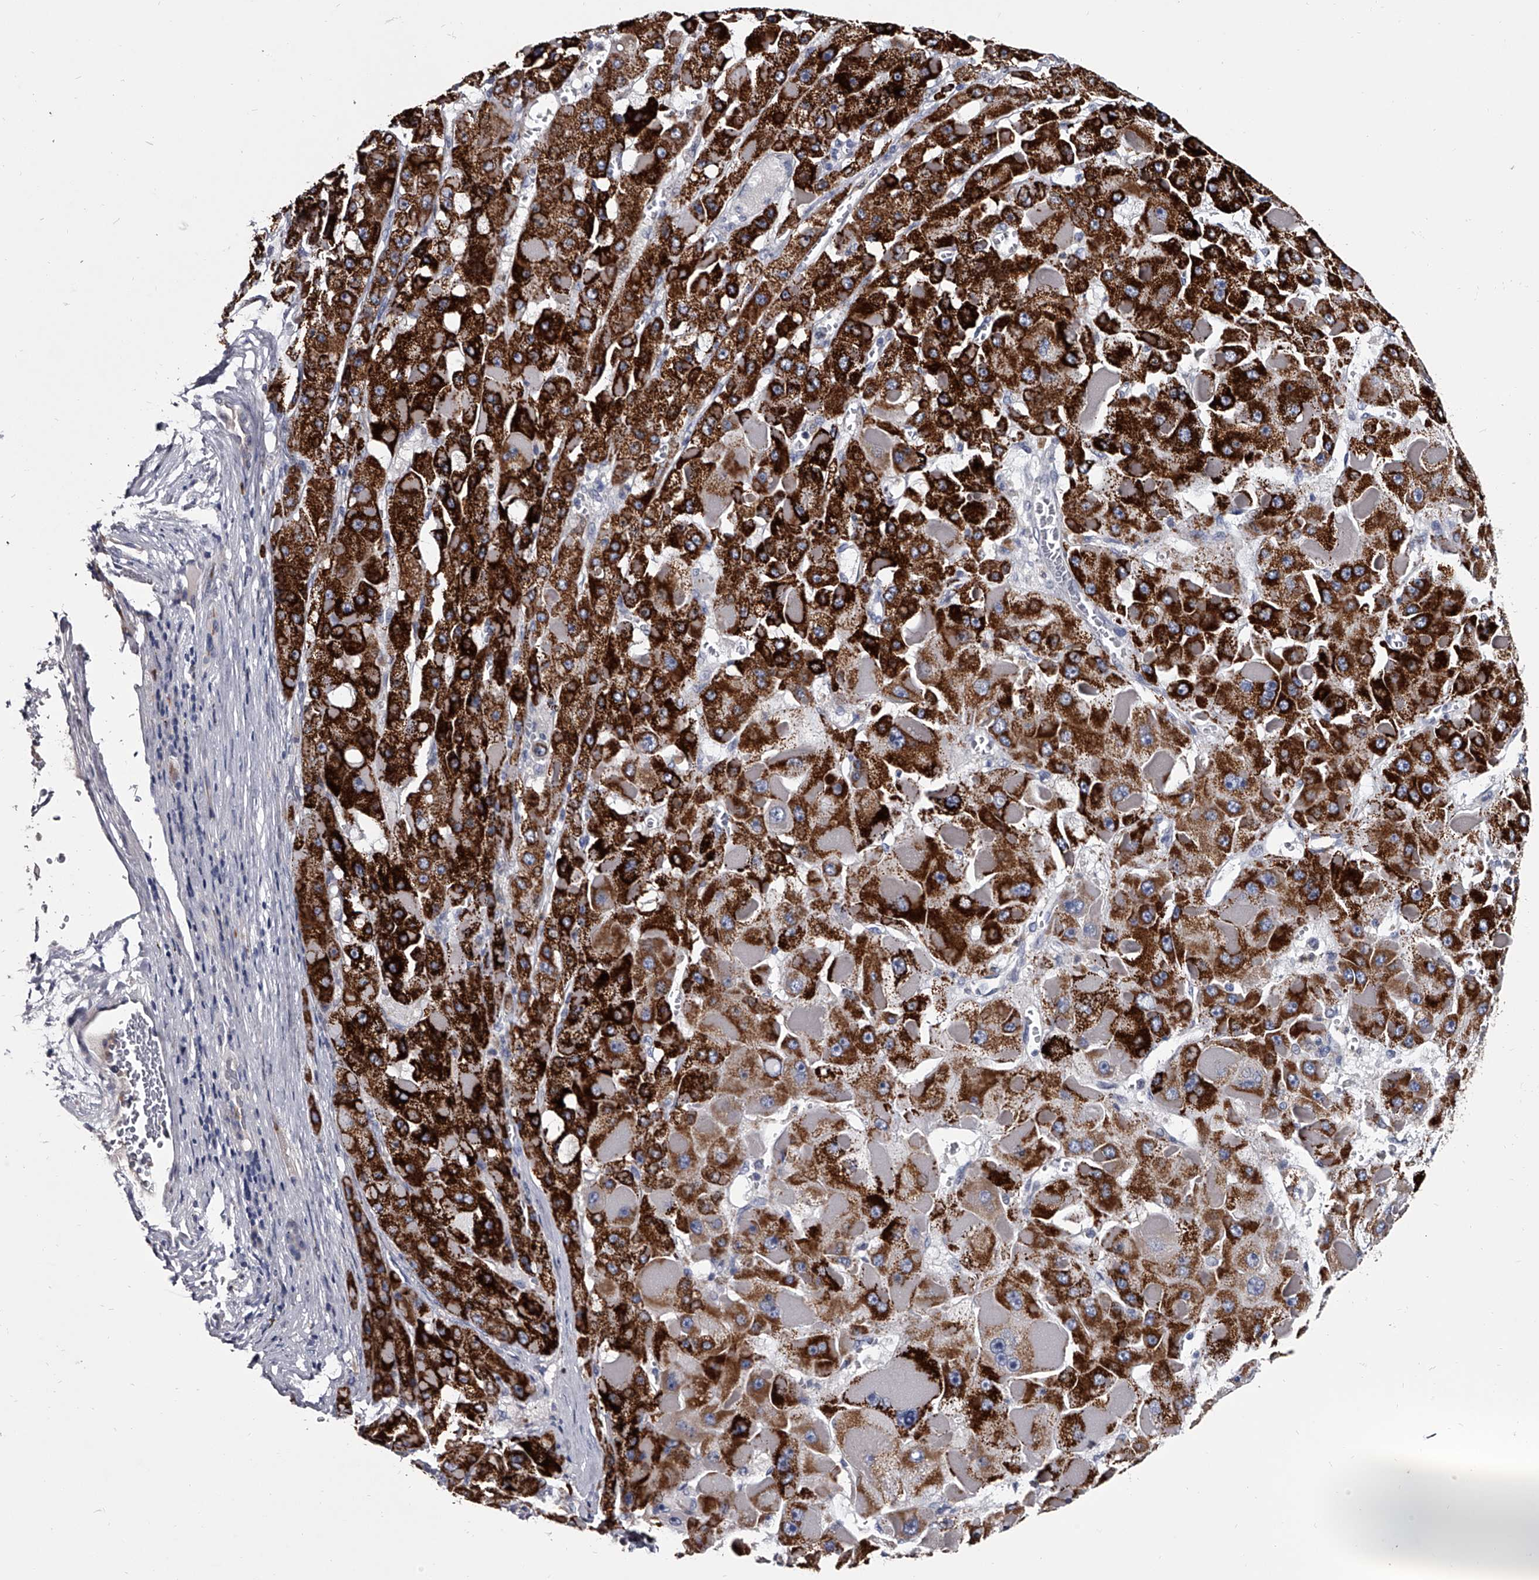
{"staining": {"intensity": "strong", "quantity": ">75%", "location": "cytoplasmic/membranous"}, "tissue": "liver cancer", "cell_type": "Tumor cells", "image_type": "cancer", "snomed": [{"axis": "morphology", "description": "Carcinoma, Hepatocellular, NOS"}, {"axis": "topography", "description": "Liver"}], "caption": "The immunohistochemical stain shows strong cytoplasmic/membranous expression in tumor cells of liver hepatocellular carcinoma tissue.", "gene": "GAPVD1", "patient": {"sex": "female", "age": 73}}